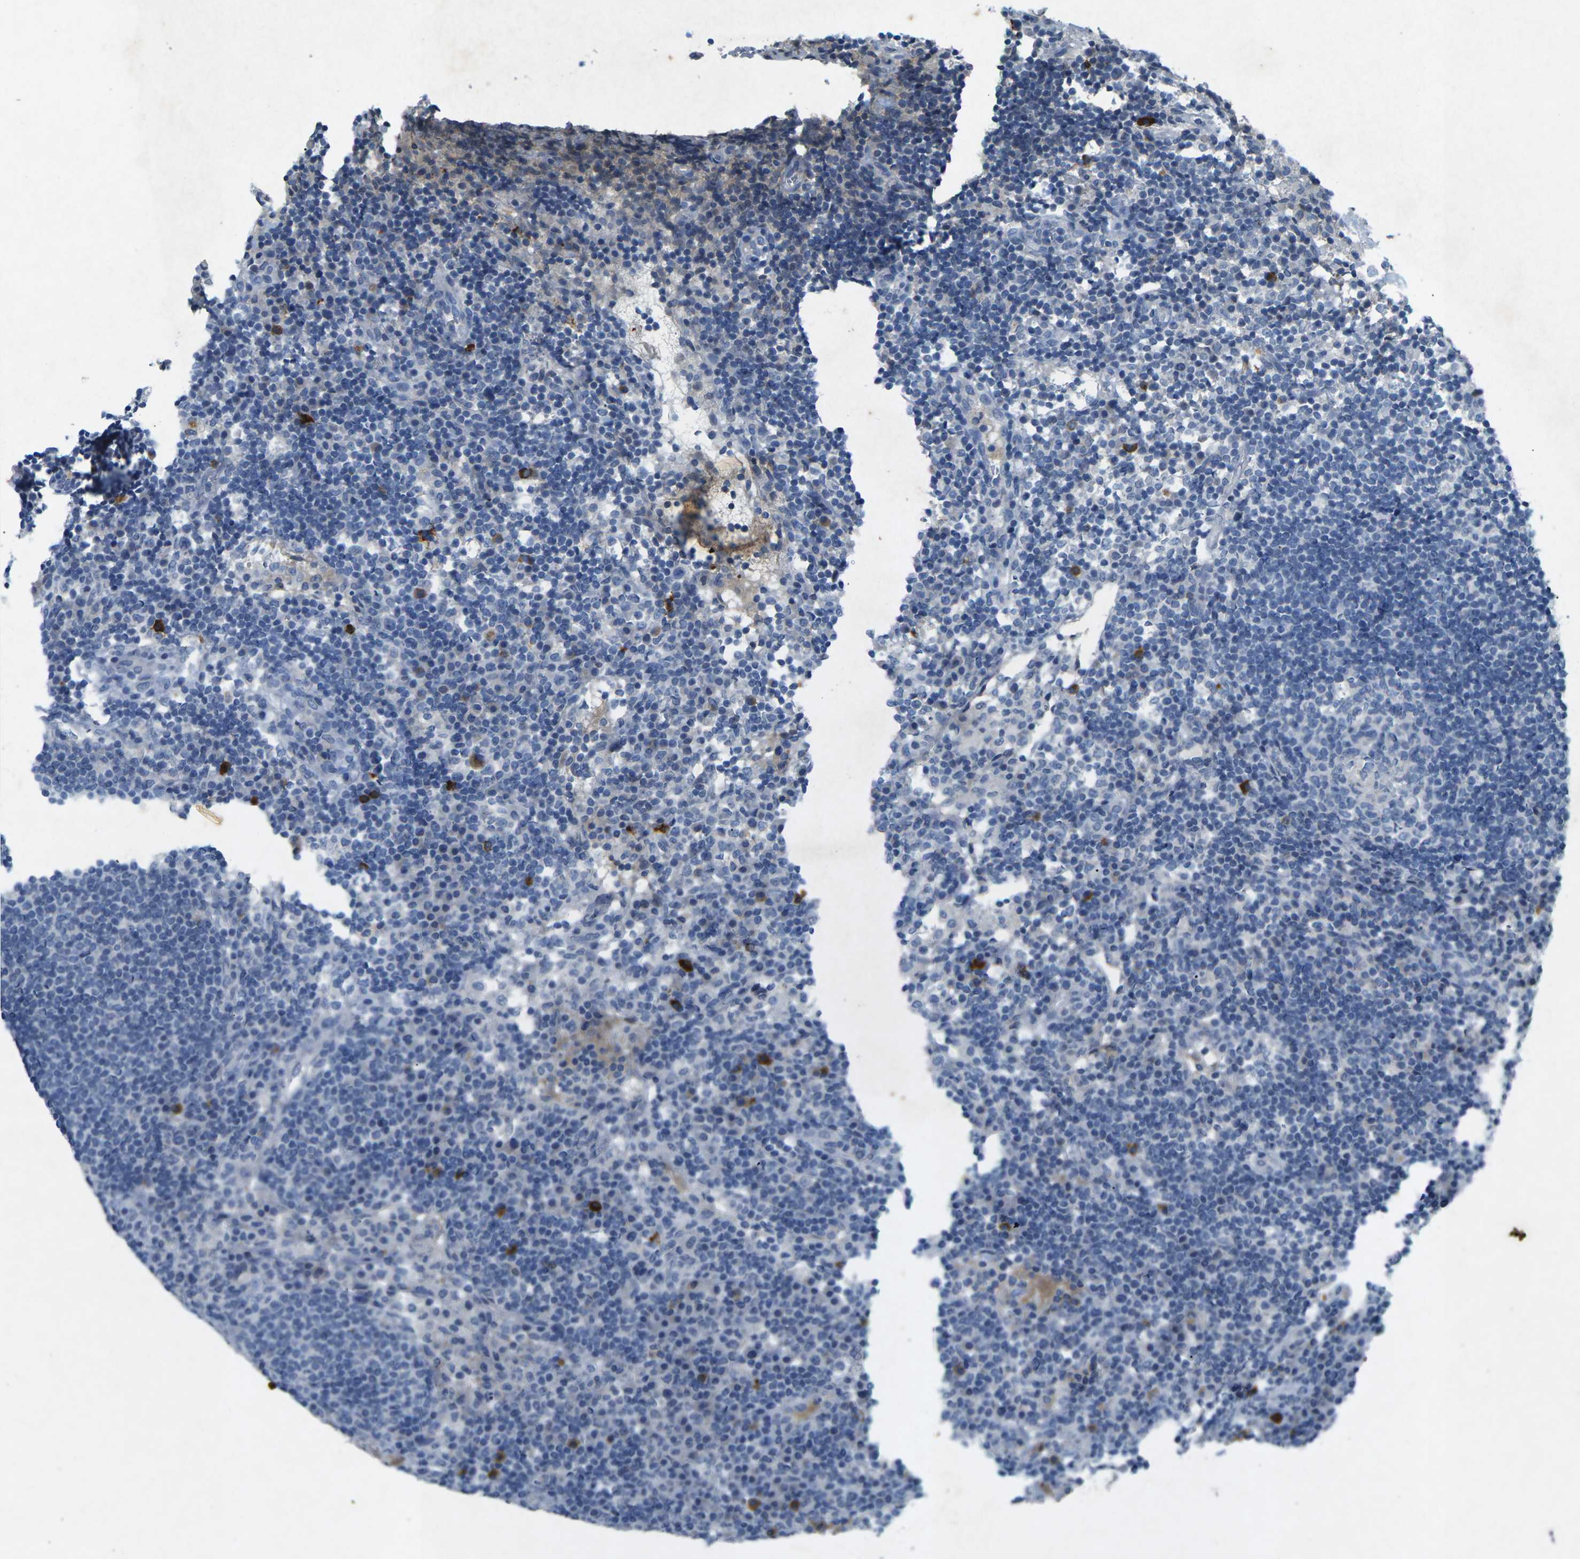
{"staining": {"intensity": "negative", "quantity": "none", "location": "none"}, "tissue": "lymph node", "cell_type": "Germinal center cells", "image_type": "normal", "snomed": [{"axis": "morphology", "description": "Normal tissue, NOS"}, {"axis": "topography", "description": "Lymph node"}], "caption": "Lymph node was stained to show a protein in brown. There is no significant expression in germinal center cells. (DAB immunohistochemistry (IHC) with hematoxylin counter stain).", "gene": "PLG", "patient": {"sex": "female", "age": 53}}